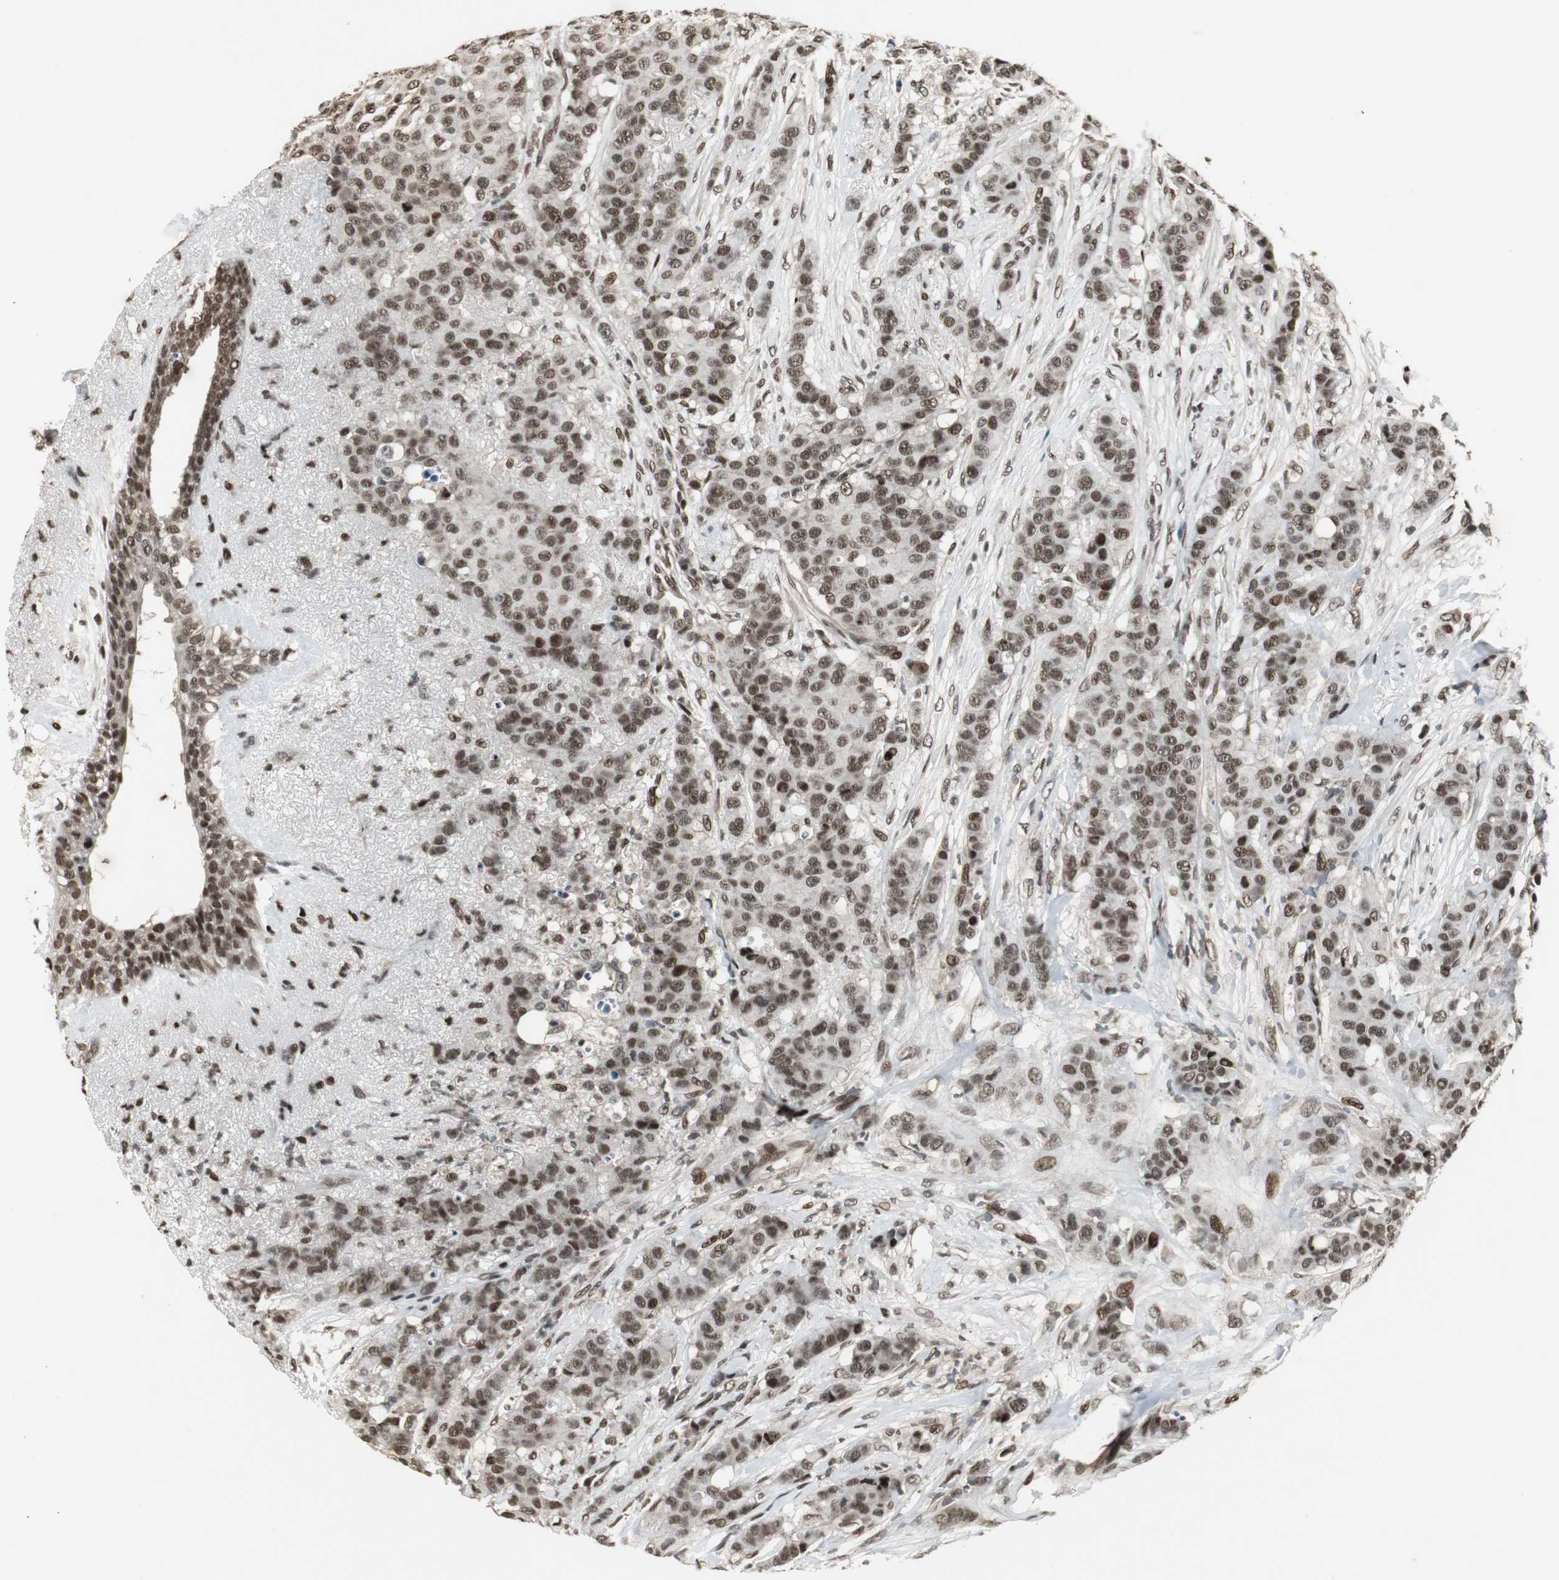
{"staining": {"intensity": "moderate", "quantity": ">75%", "location": "cytoplasmic/membranous,nuclear"}, "tissue": "breast cancer", "cell_type": "Tumor cells", "image_type": "cancer", "snomed": [{"axis": "morphology", "description": "Duct carcinoma"}, {"axis": "topography", "description": "Breast"}], "caption": "Human intraductal carcinoma (breast) stained for a protein (brown) displays moderate cytoplasmic/membranous and nuclear positive positivity in about >75% of tumor cells.", "gene": "TAF5", "patient": {"sex": "female", "age": 40}}